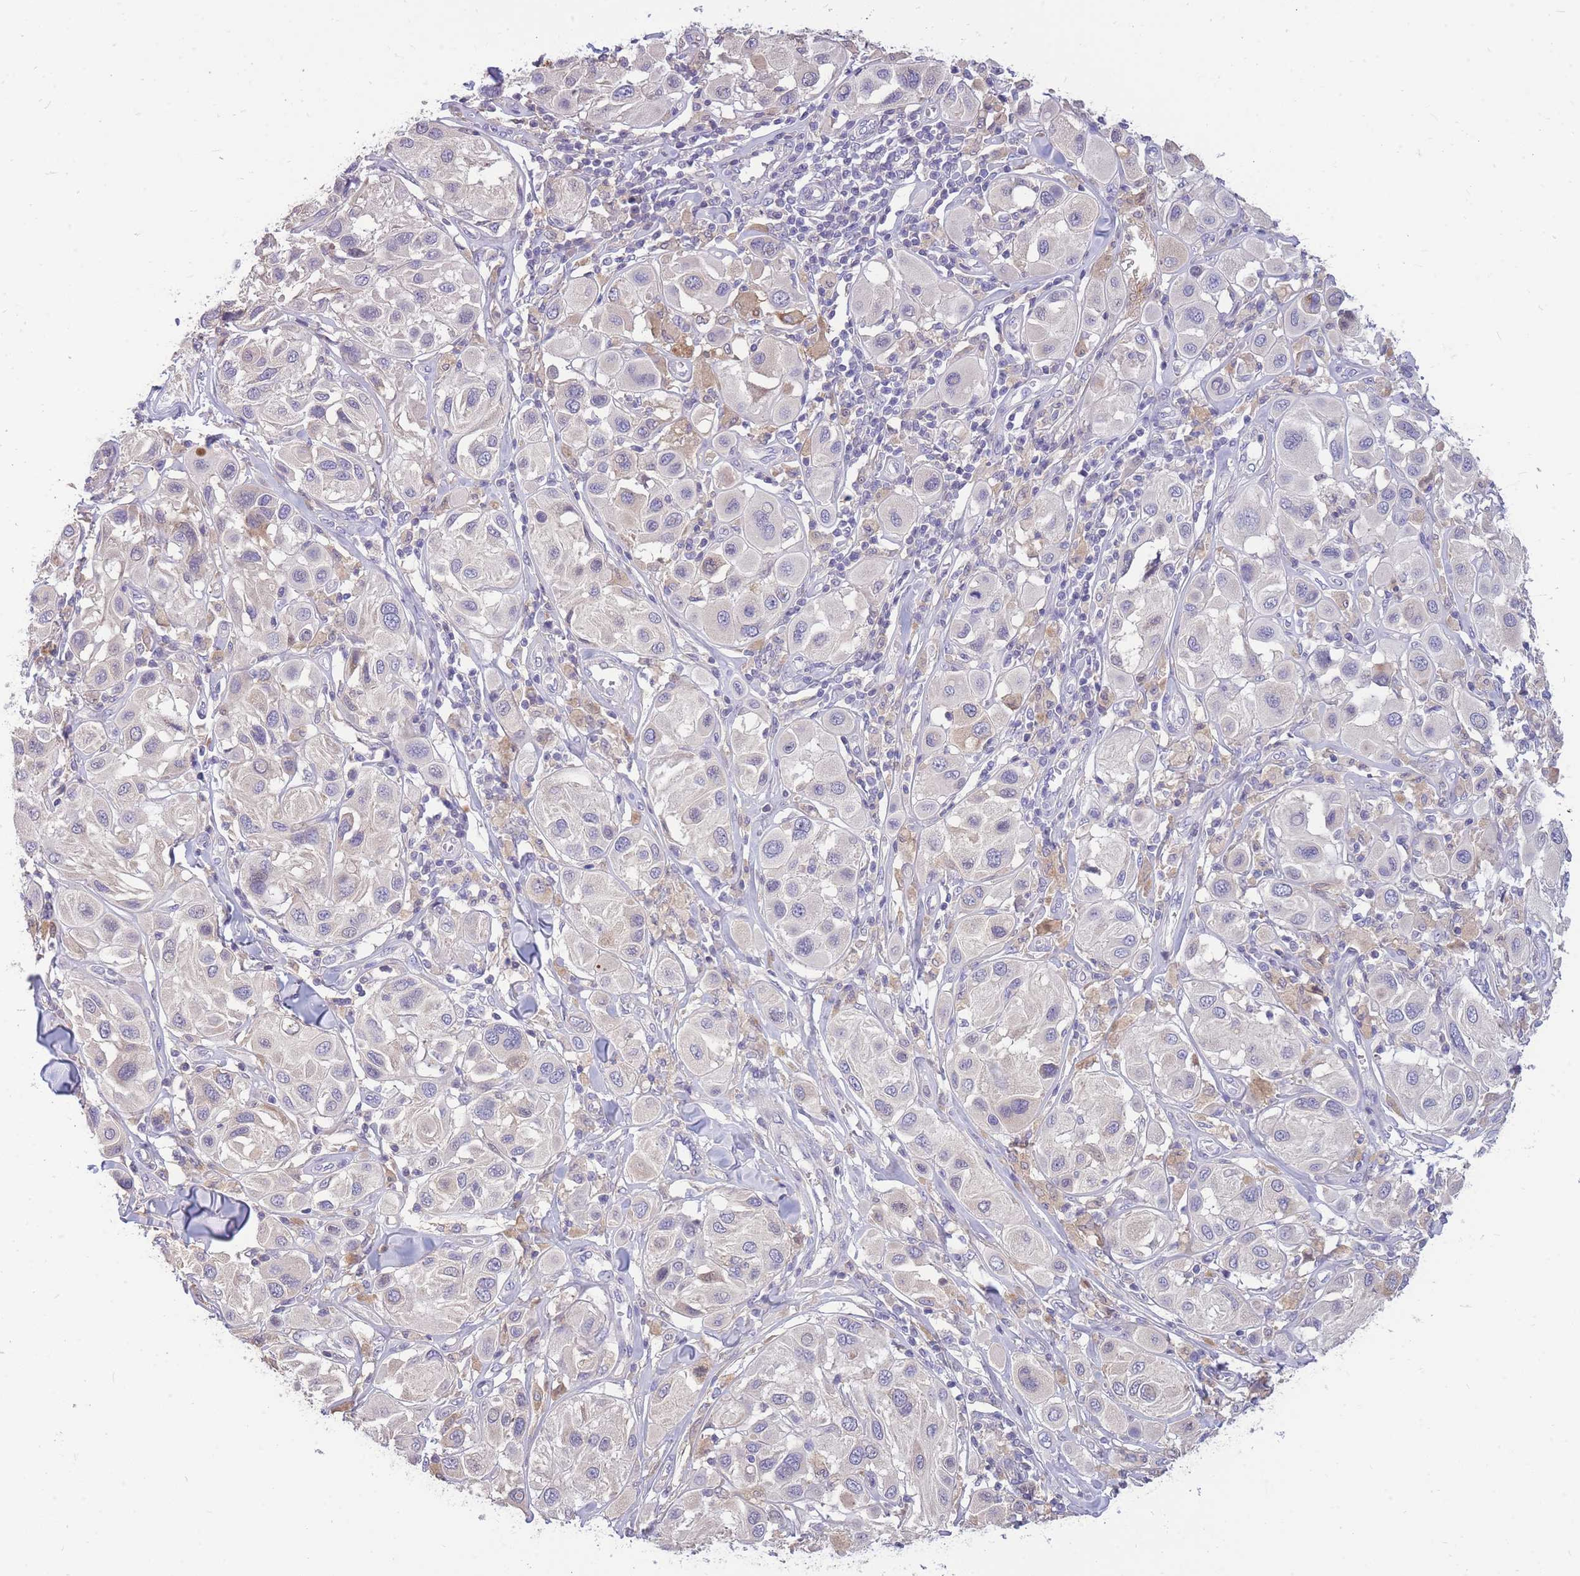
{"staining": {"intensity": "negative", "quantity": "none", "location": "none"}, "tissue": "melanoma", "cell_type": "Tumor cells", "image_type": "cancer", "snomed": [{"axis": "morphology", "description": "Malignant melanoma, Metastatic site"}, {"axis": "topography", "description": "Skin"}], "caption": "Protein analysis of melanoma reveals no significant staining in tumor cells. (DAB immunohistochemistry with hematoxylin counter stain).", "gene": "OR5T1", "patient": {"sex": "male", "age": 41}}